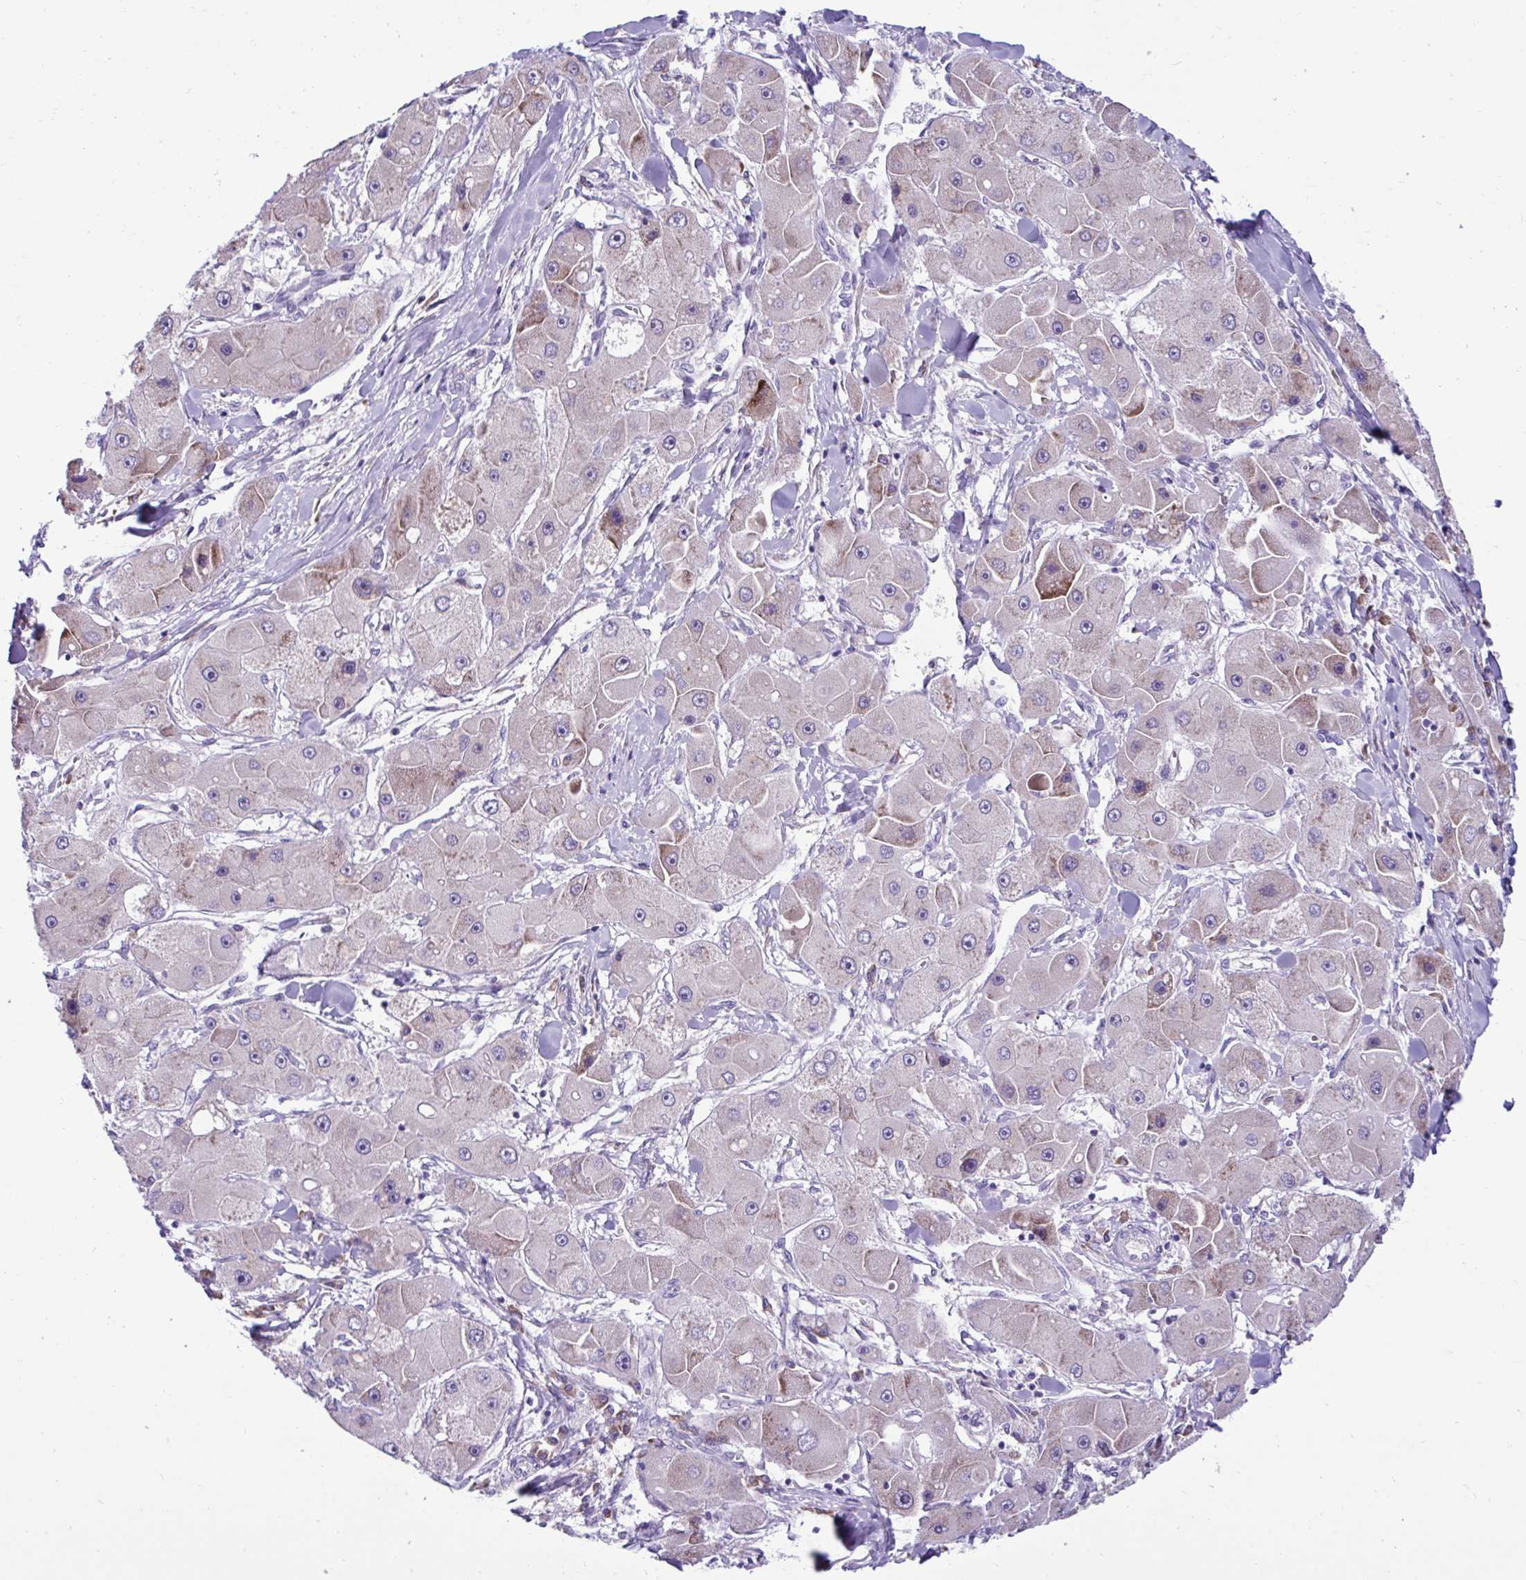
{"staining": {"intensity": "moderate", "quantity": "<25%", "location": "cytoplasmic/membranous"}, "tissue": "liver cancer", "cell_type": "Tumor cells", "image_type": "cancer", "snomed": [{"axis": "morphology", "description": "Carcinoma, Hepatocellular, NOS"}, {"axis": "topography", "description": "Liver"}], "caption": "A low amount of moderate cytoplasmic/membranous staining is appreciated in approximately <25% of tumor cells in liver cancer tissue.", "gene": "RPL7", "patient": {"sex": "male", "age": 24}}